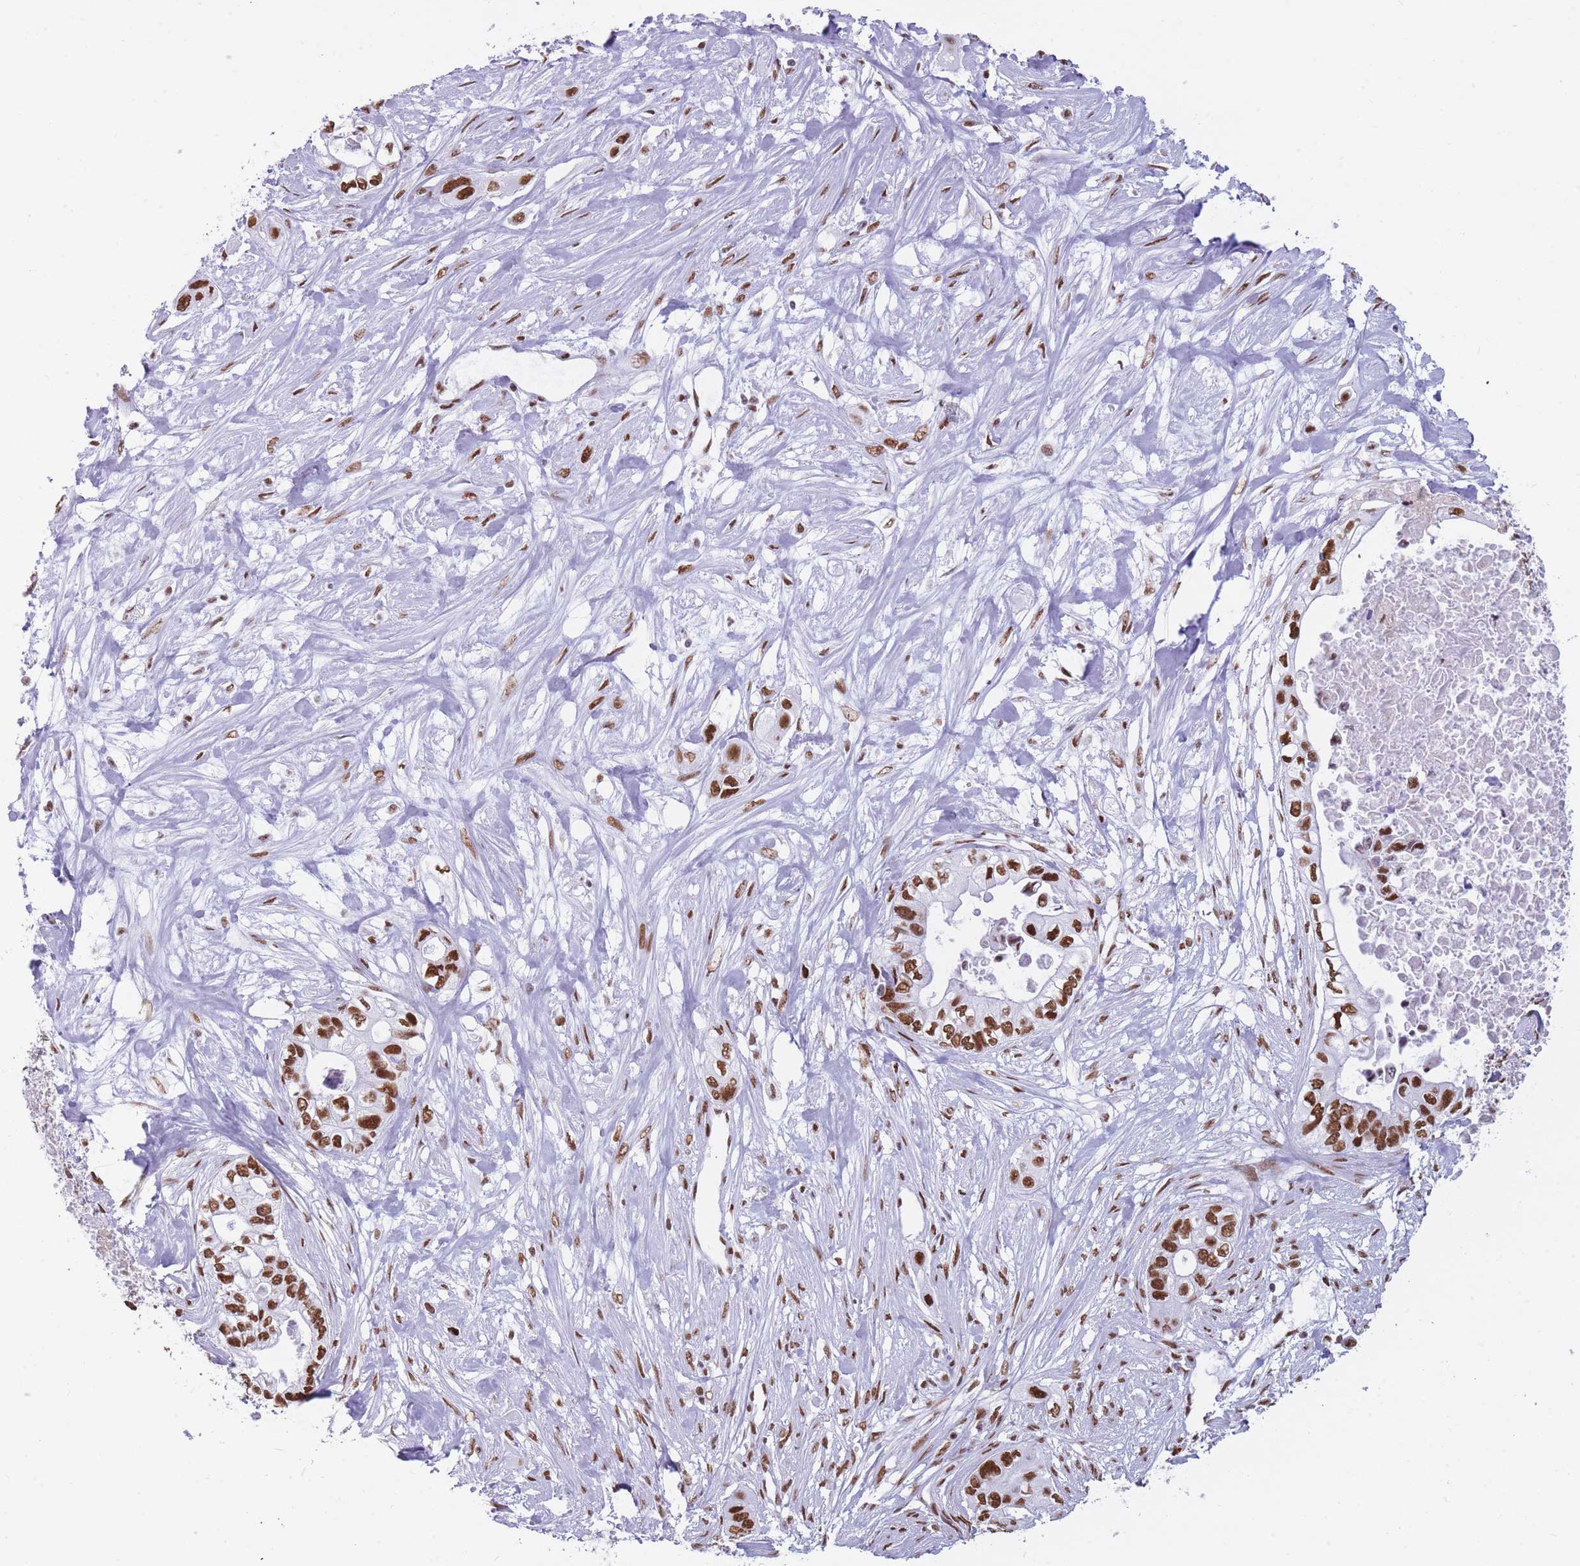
{"staining": {"intensity": "strong", "quantity": ">75%", "location": "nuclear"}, "tissue": "pancreatic cancer", "cell_type": "Tumor cells", "image_type": "cancer", "snomed": [{"axis": "morphology", "description": "Adenocarcinoma, NOS"}, {"axis": "topography", "description": "Pancreas"}], "caption": "About >75% of tumor cells in adenocarcinoma (pancreatic) display strong nuclear protein expression as visualized by brown immunohistochemical staining.", "gene": "HNRNPUL1", "patient": {"sex": "female", "age": 63}}